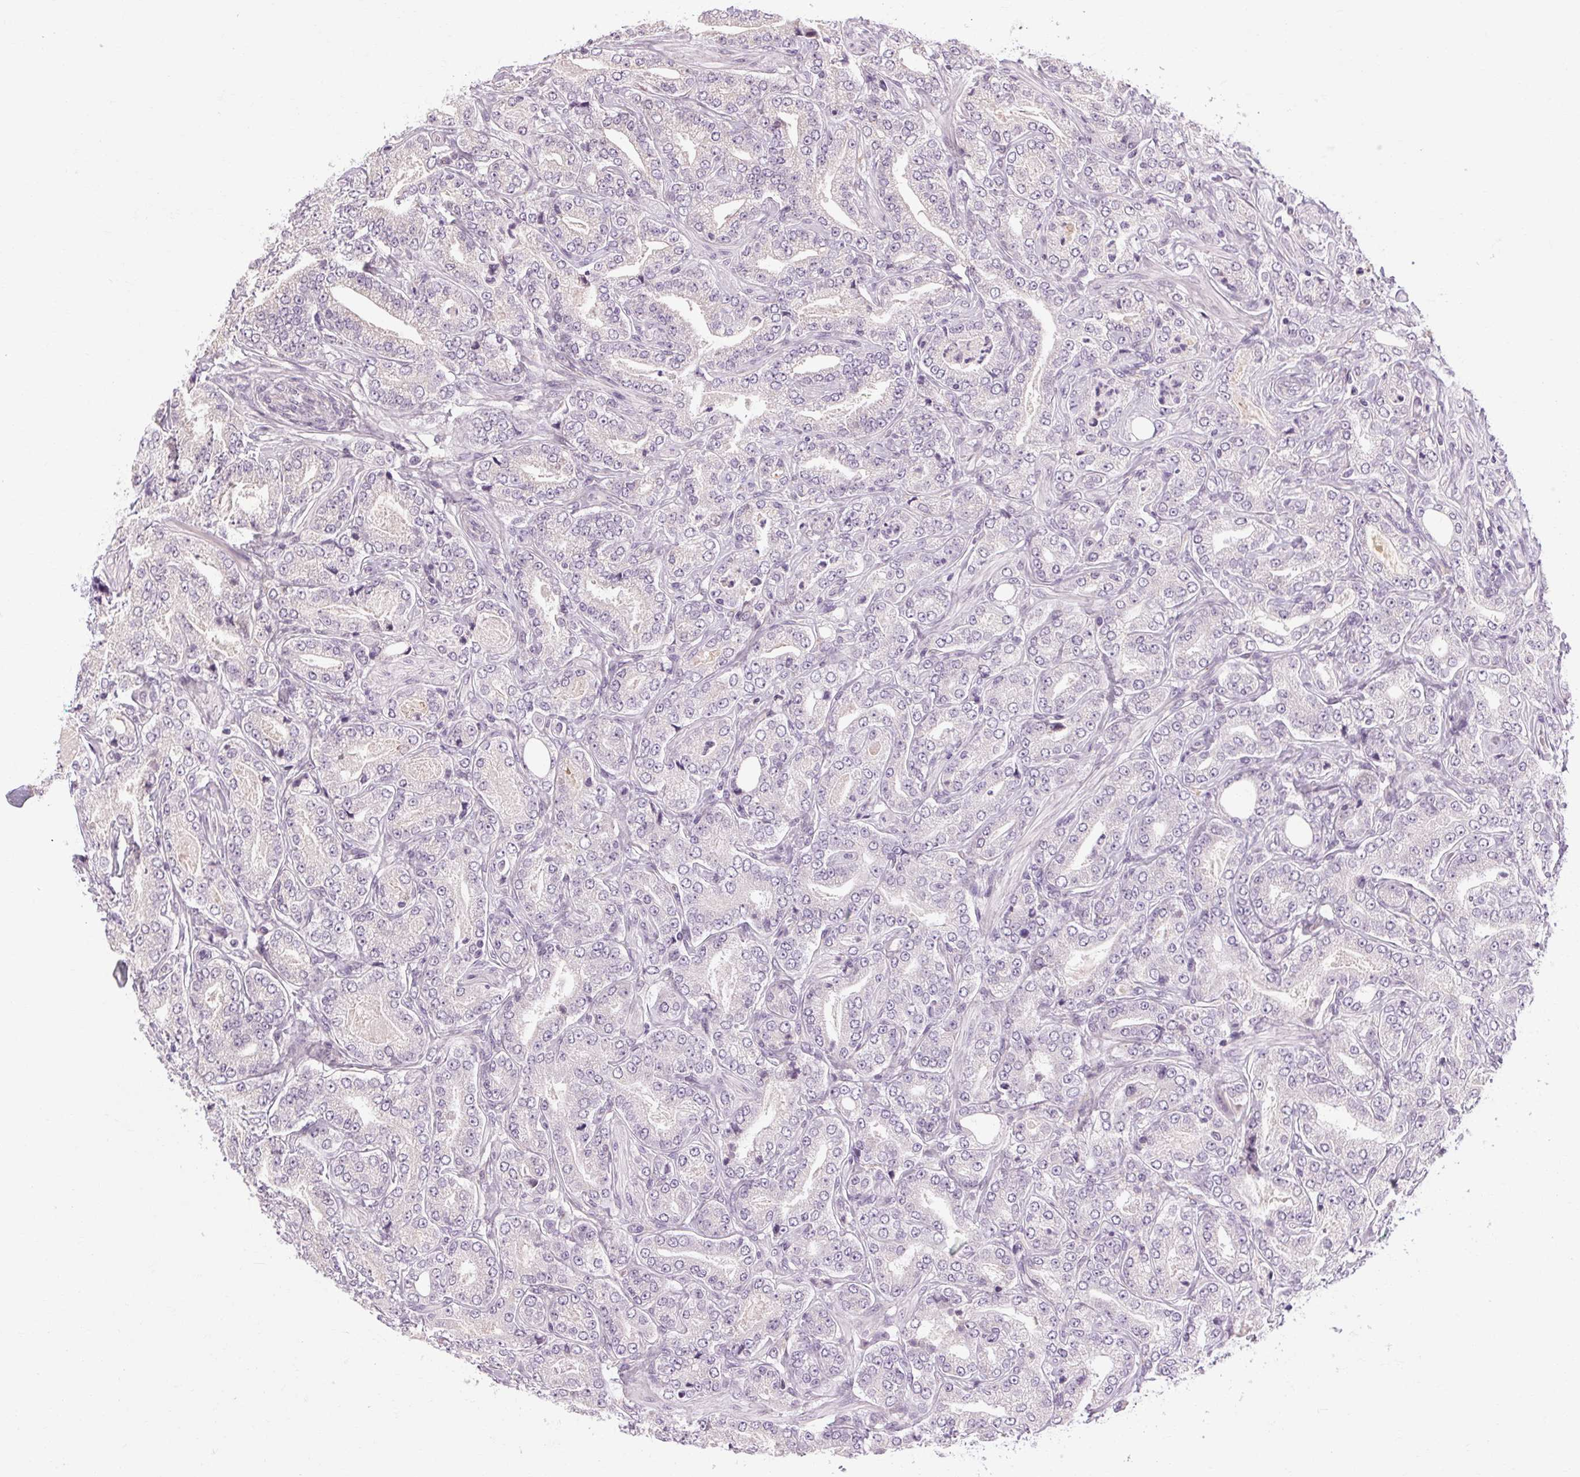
{"staining": {"intensity": "negative", "quantity": "none", "location": "none"}, "tissue": "prostate cancer", "cell_type": "Tumor cells", "image_type": "cancer", "snomed": [{"axis": "morphology", "description": "Adenocarcinoma, NOS"}, {"axis": "topography", "description": "Prostate"}], "caption": "A micrograph of human prostate cancer (adenocarcinoma) is negative for staining in tumor cells. (DAB (3,3'-diaminobenzidine) IHC, high magnification).", "gene": "KLHL40", "patient": {"sex": "male", "age": 64}}